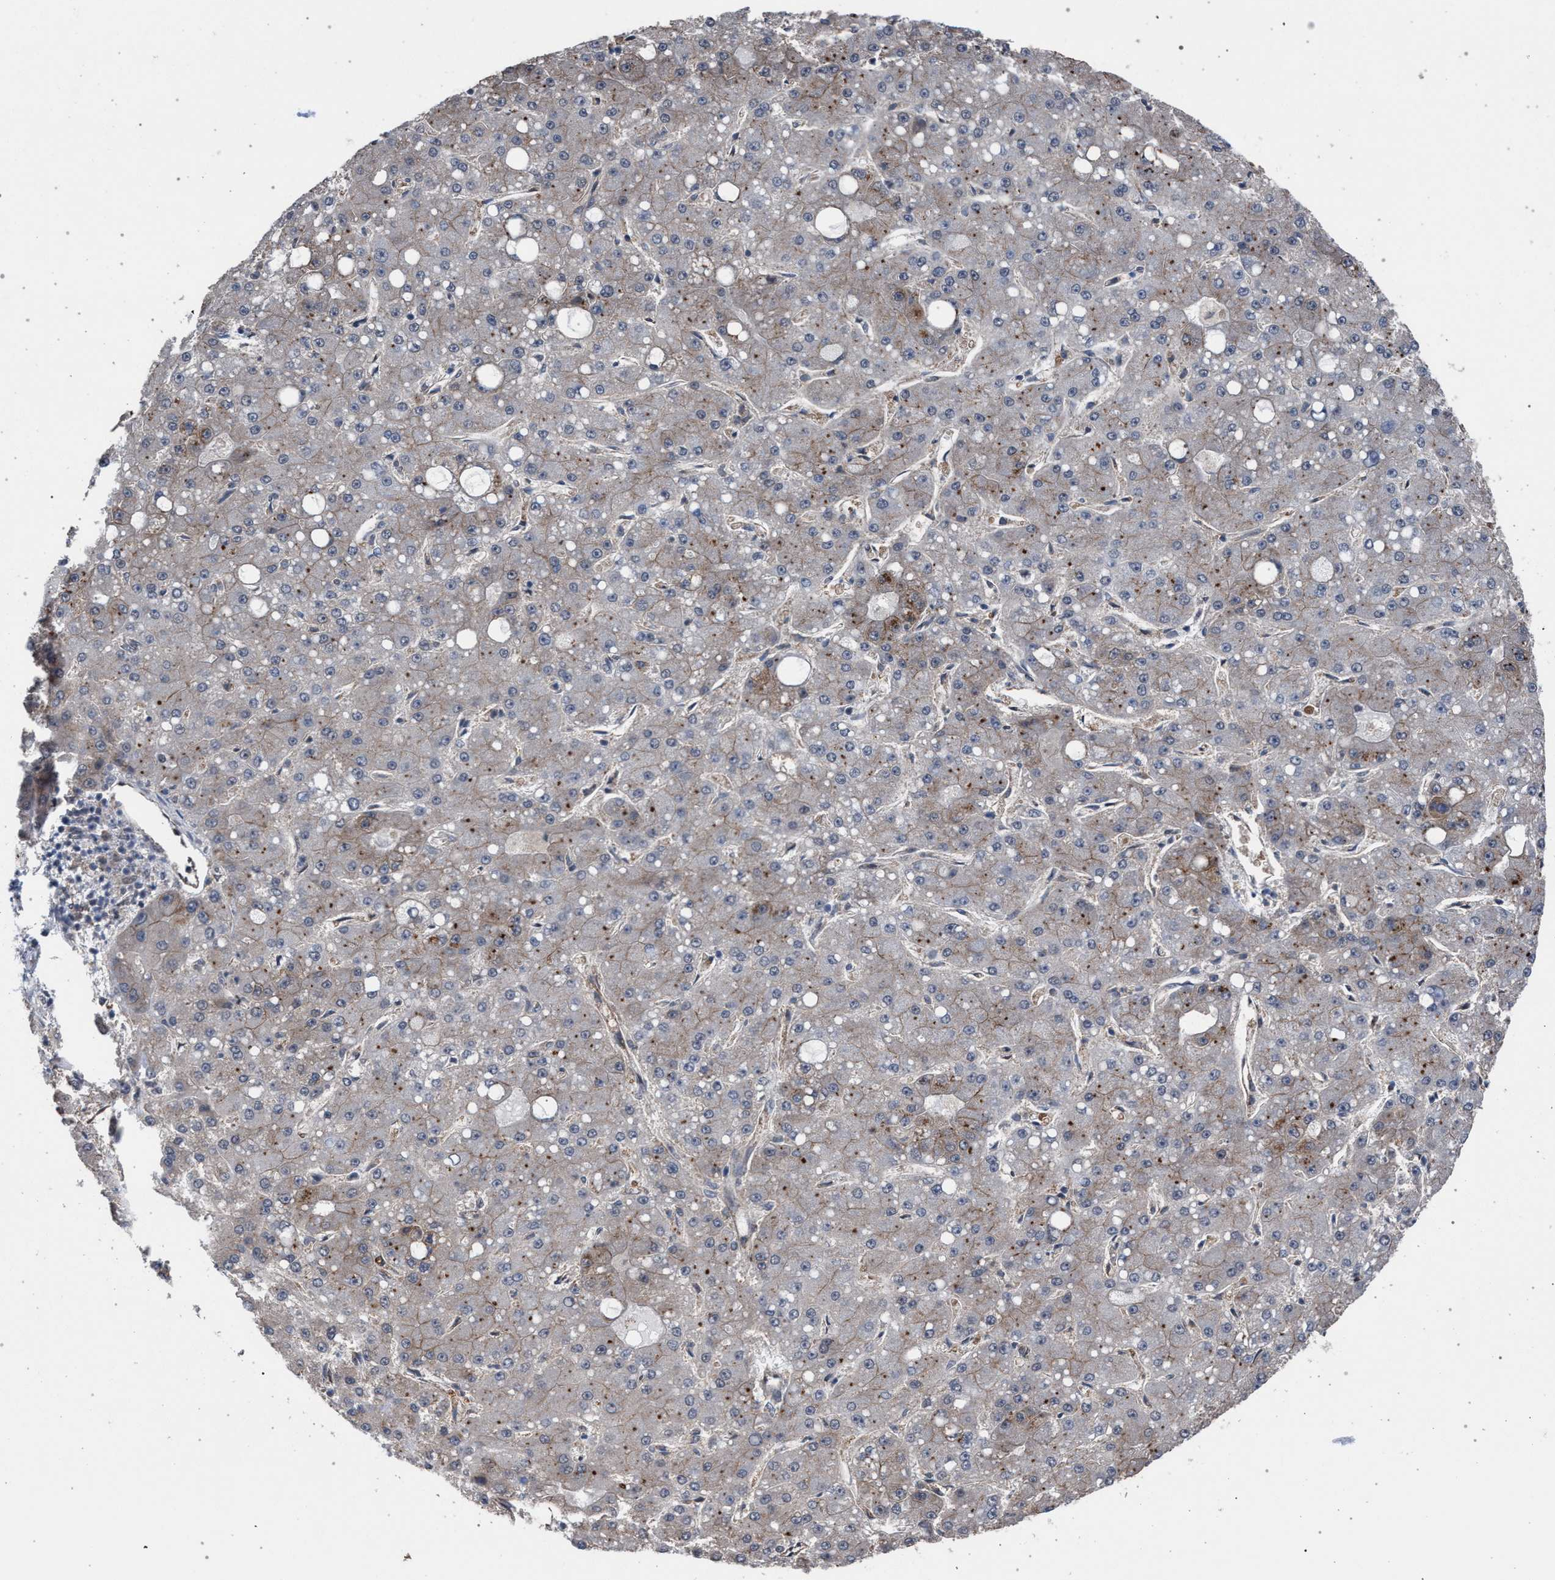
{"staining": {"intensity": "moderate", "quantity": "<25%", "location": "cytoplasmic/membranous"}, "tissue": "liver cancer", "cell_type": "Tumor cells", "image_type": "cancer", "snomed": [{"axis": "morphology", "description": "Carcinoma, Hepatocellular, NOS"}, {"axis": "topography", "description": "Liver"}], "caption": "Moderate cytoplasmic/membranous positivity for a protein is identified in about <25% of tumor cells of liver cancer using immunohistochemistry (IHC).", "gene": "ARPC5L", "patient": {"sex": "male", "age": 67}}